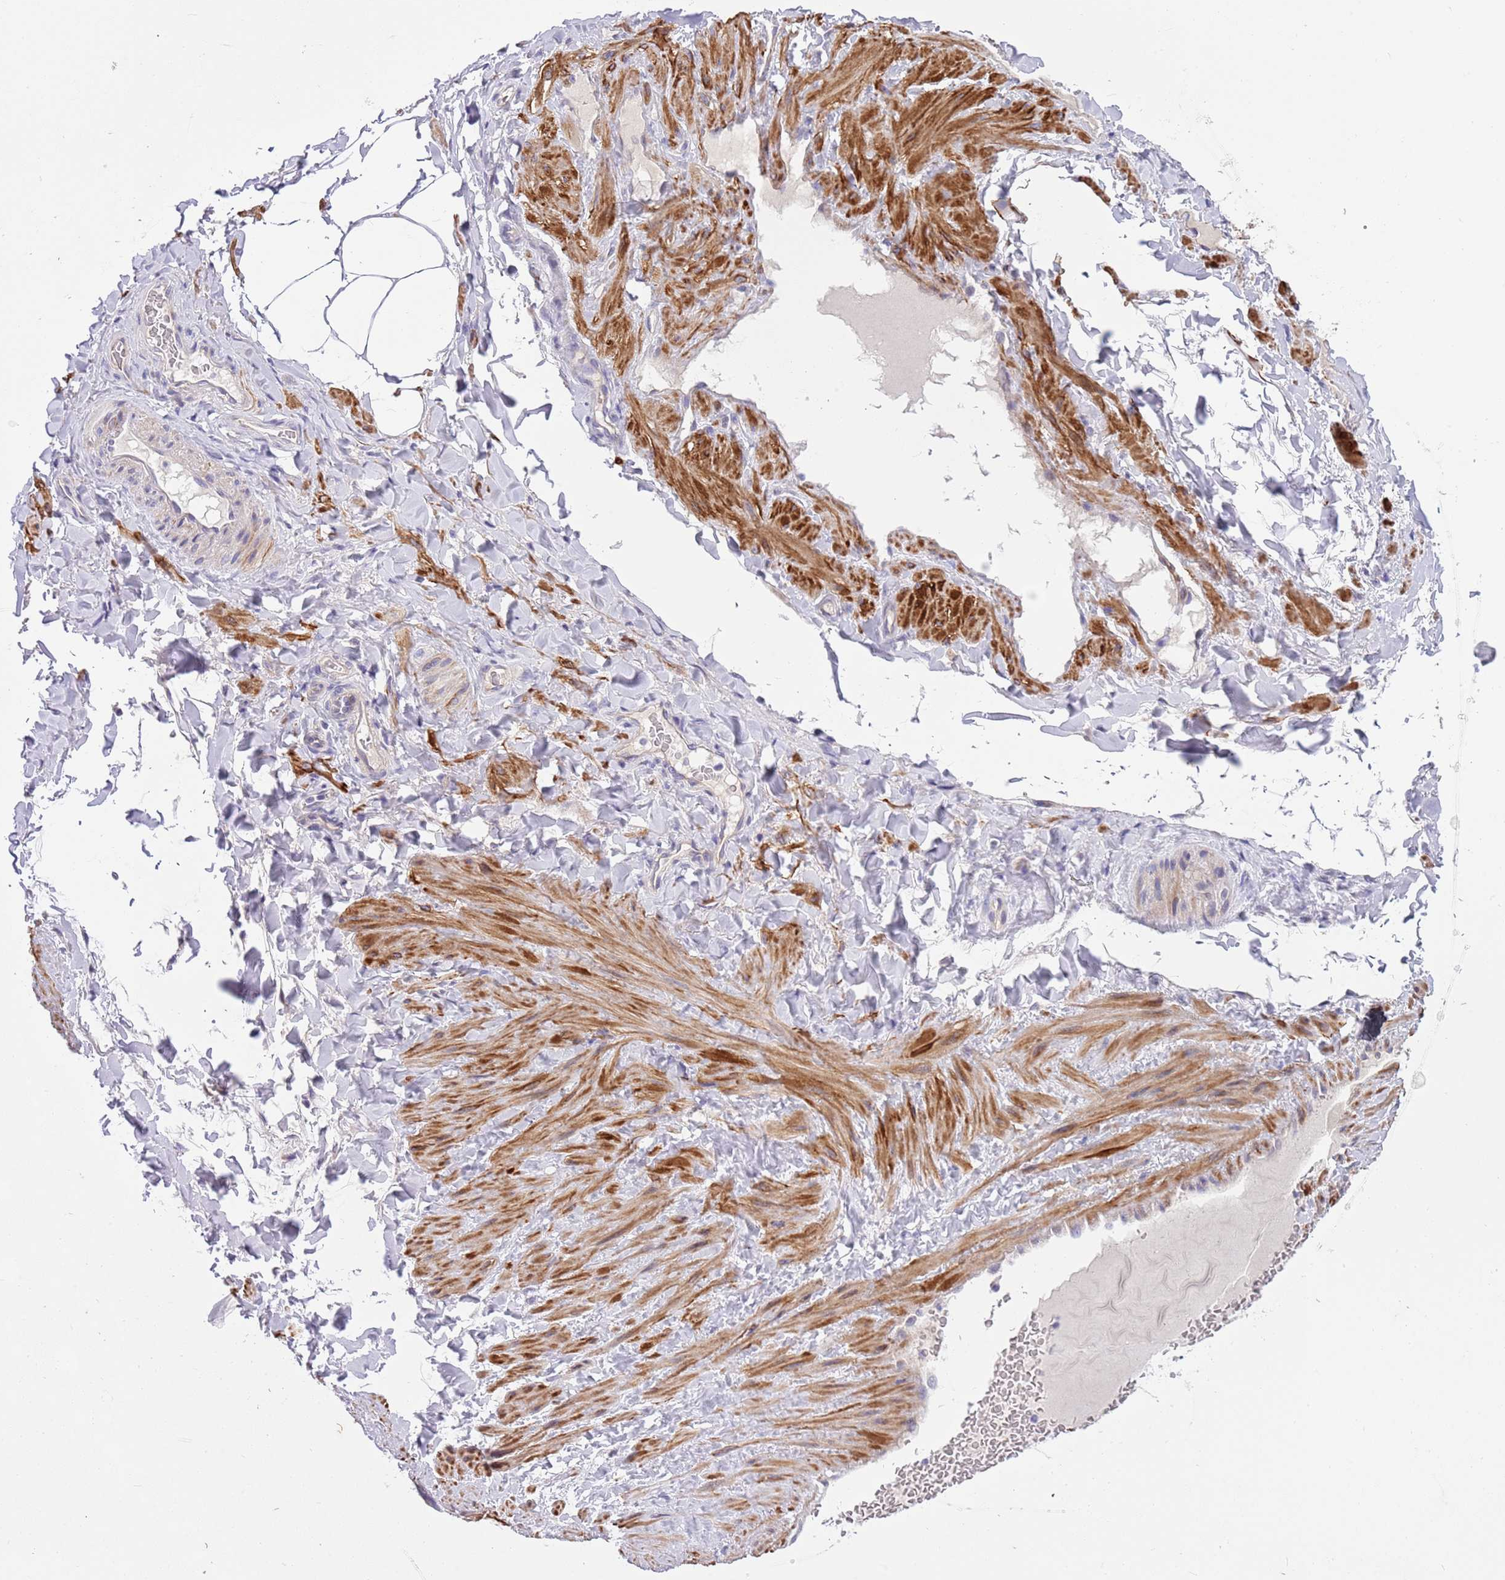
{"staining": {"intensity": "negative", "quantity": "none", "location": "none"}, "tissue": "adipose tissue", "cell_type": "Adipocytes", "image_type": "normal", "snomed": [{"axis": "morphology", "description": "Normal tissue, NOS"}, {"axis": "topography", "description": "Soft tissue"}, {"axis": "topography", "description": "Vascular tissue"}], "caption": "This is an IHC photomicrograph of normal adipose tissue. There is no expression in adipocytes.", "gene": "NET1", "patient": {"sex": "male", "age": 54}}